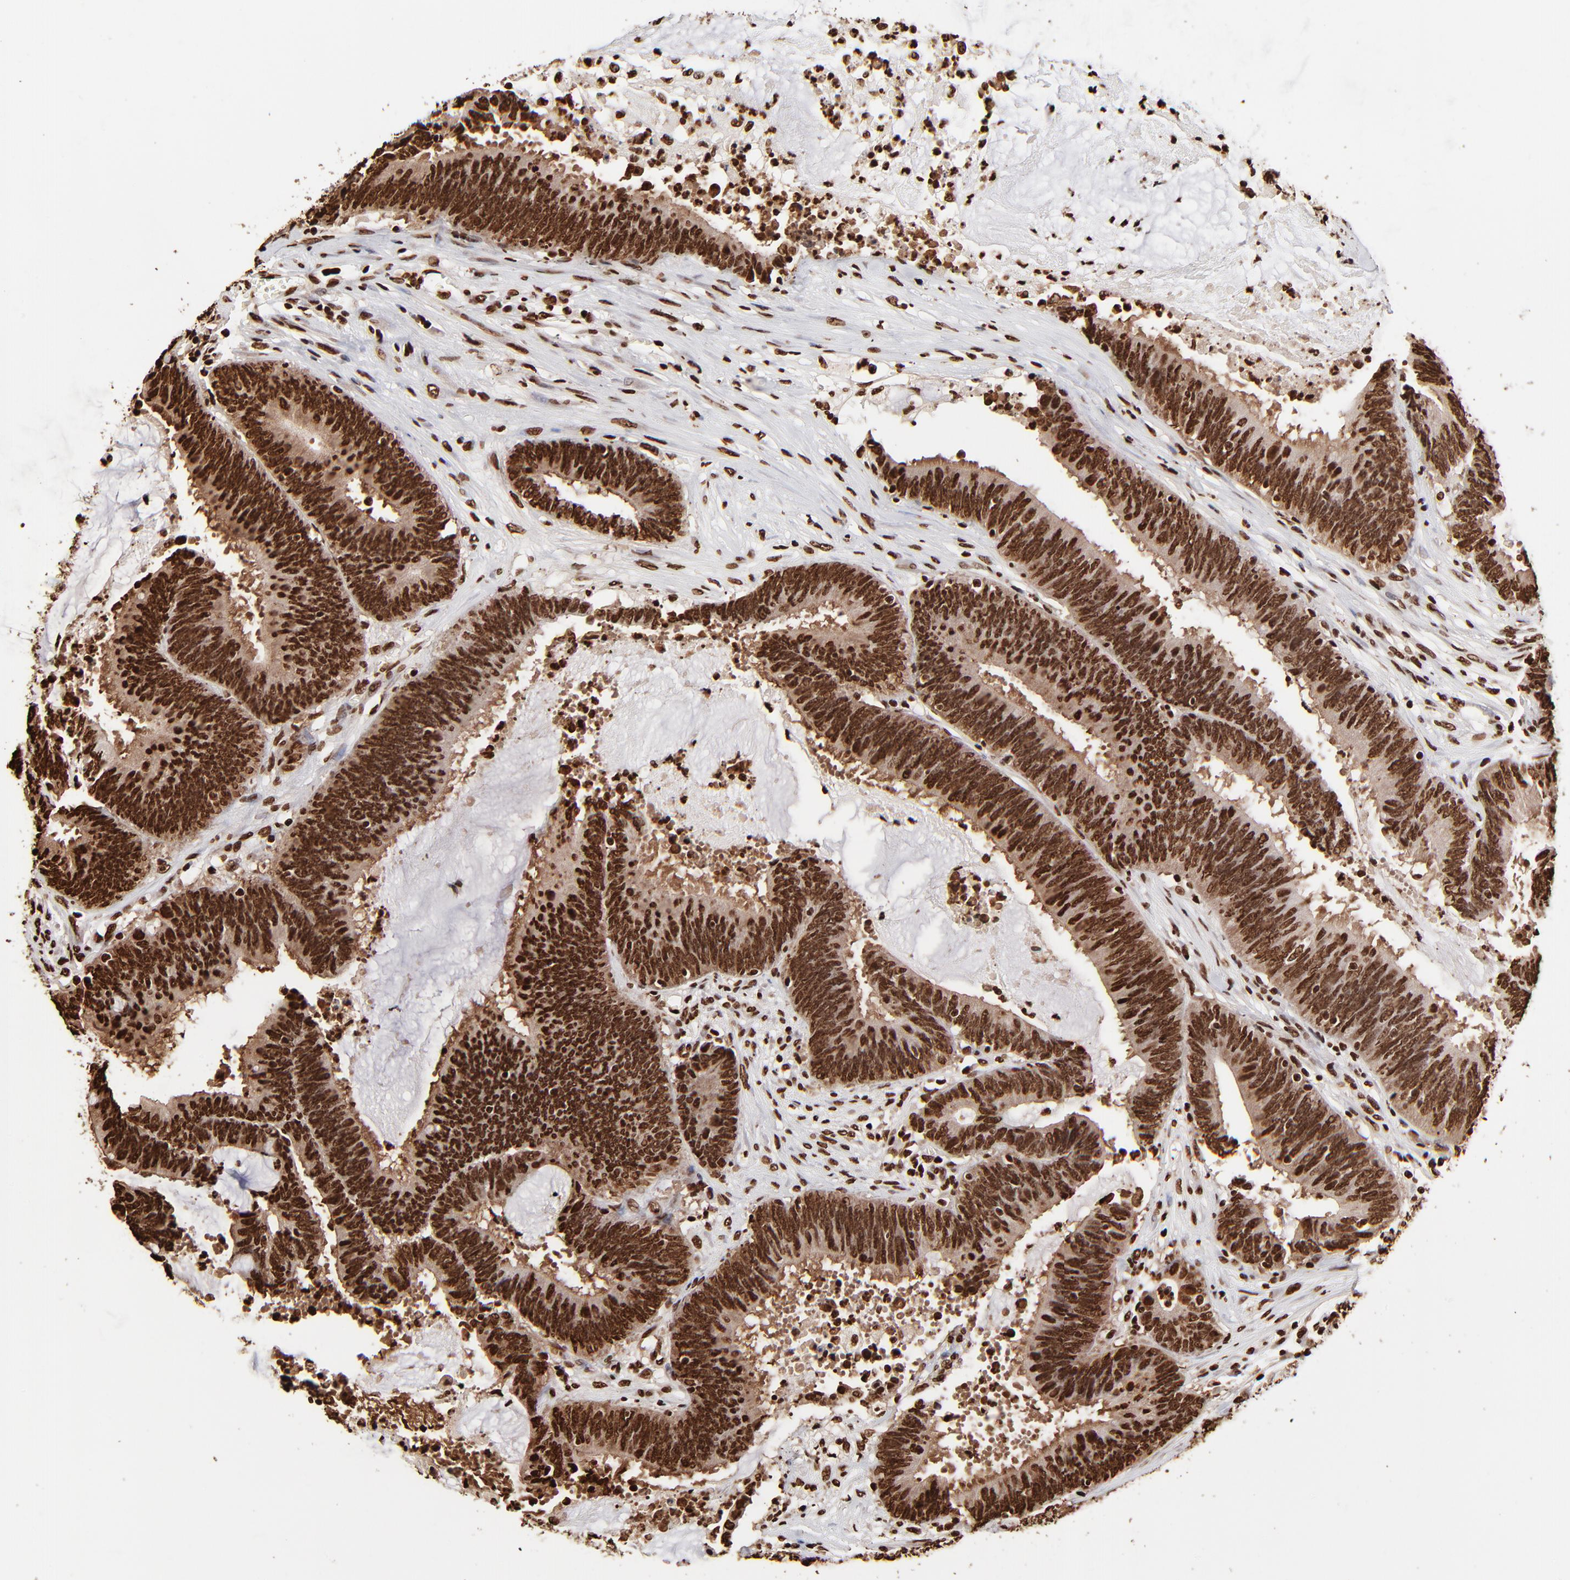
{"staining": {"intensity": "strong", "quantity": ">75%", "location": "cytoplasmic/membranous,nuclear"}, "tissue": "colorectal cancer", "cell_type": "Tumor cells", "image_type": "cancer", "snomed": [{"axis": "morphology", "description": "Adenocarcinoma, NOS"}, {"axis": "topography", "description": "Rectum"}], "caption": "A photomicrograph showing strong cytoplasmic/membranous and nuclear expression in about >75% of tumor cells in colorectal cancer, as visualized by brown immunohistochemical staining.", "gene": "ZNF544", "patient": {"sex": "female", "age": 66}}